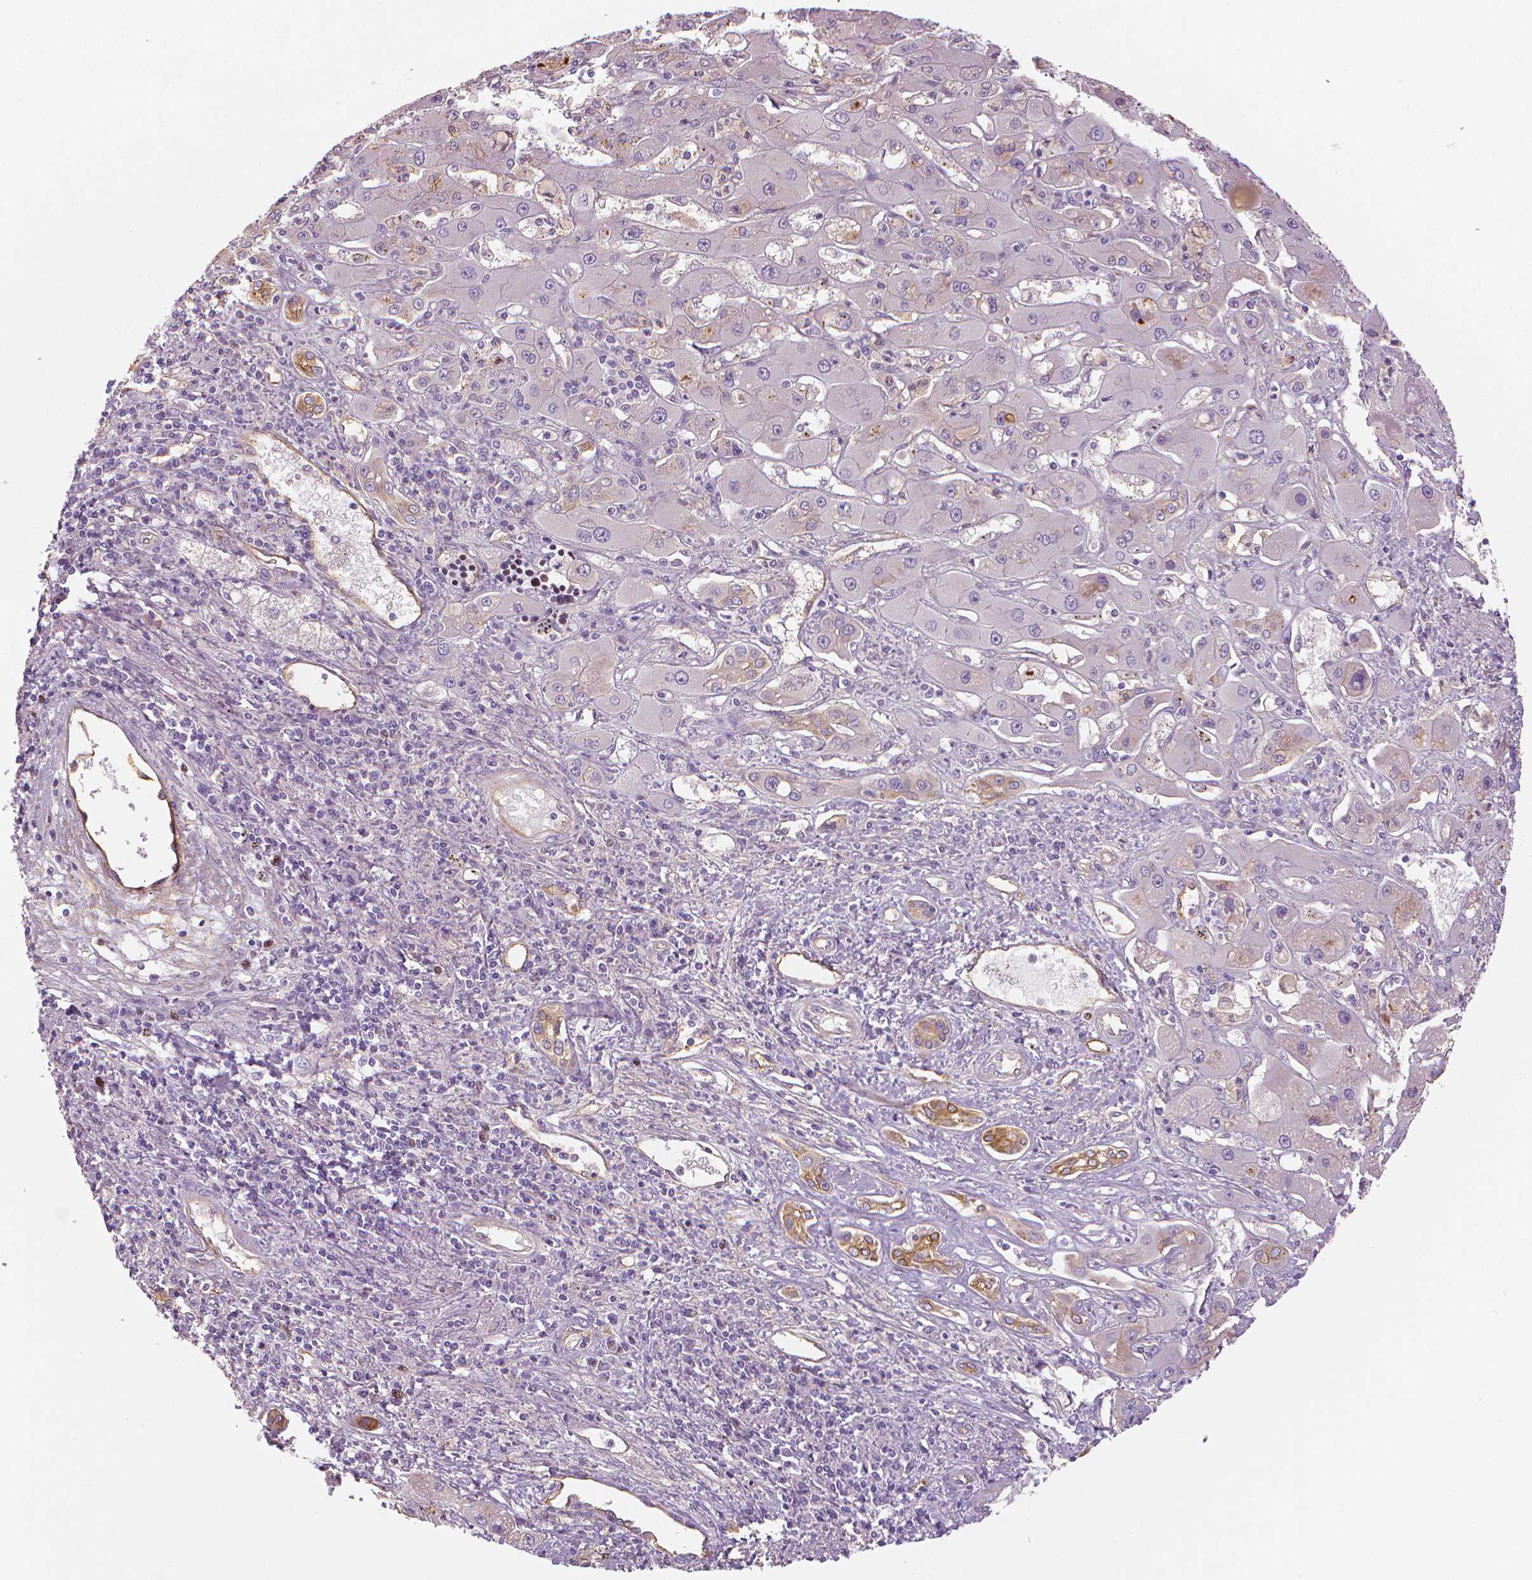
{"staining": {"intensity": "moderate", "quantity": "25%-75%", "location": "cytoplasmic/membranous"}, "tissue": "liver cancer", "cell_type": "Tumor cells", "image_type": "cancer", "snomed": [{"axis": "morphology", "description": "Cholangiocarcinoma"}, {"axis": "topography", "description": "Liver"}], "caption": "Human liver cholangiocarcinoma stained with a protein marker demonstrates moderate staining in tumor cells.", "gene": "MKI67", "patient": {"sex": "male", "age": 67}}